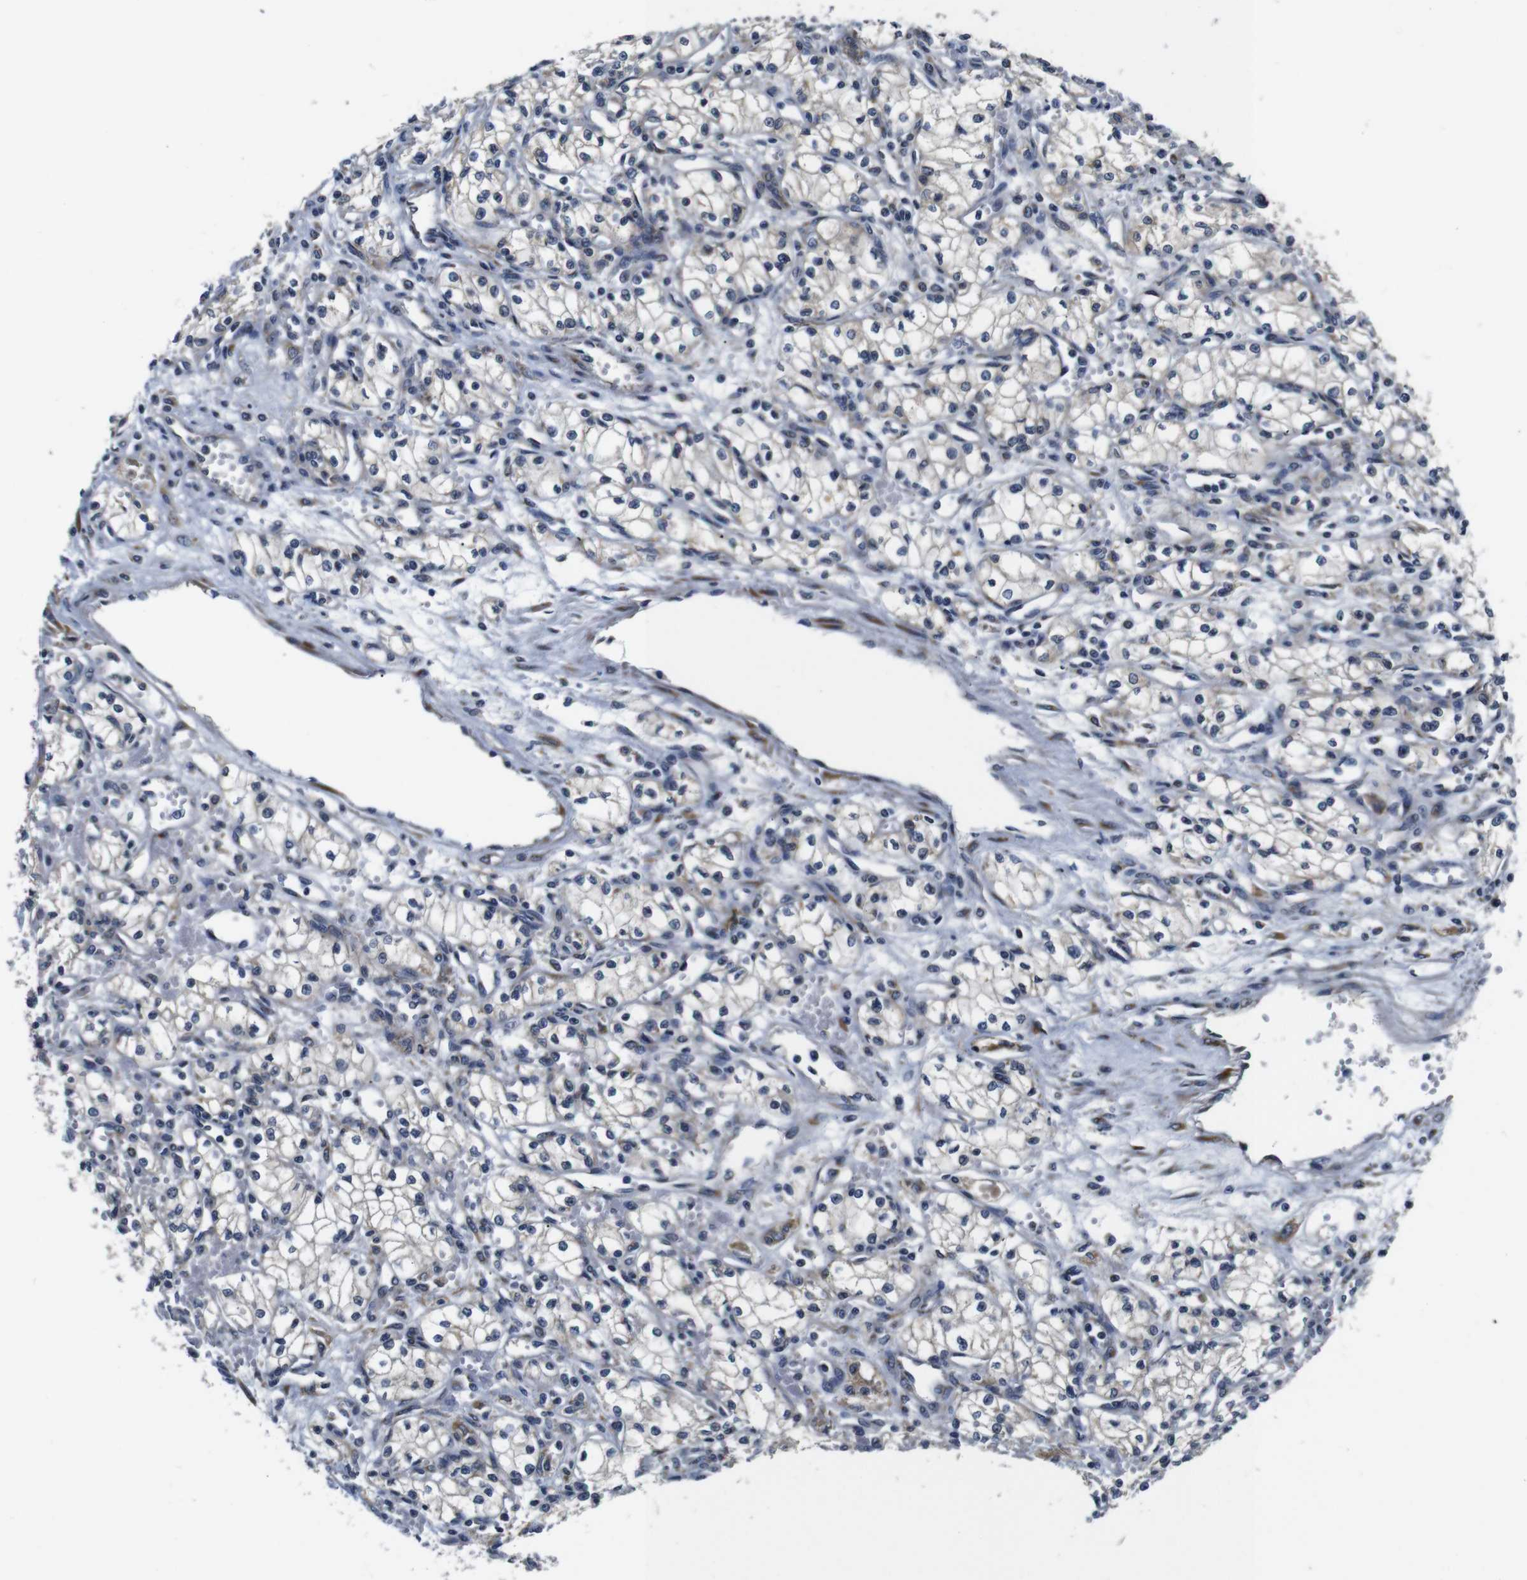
{"staining": {"intensity": "weak", "quantity": "25%-75%", "location": "cytoplasmic/membranous"}, "tissue": "renal cancer", "cell_type": "Tumor cells", "image_type": "cancer", "snomed": [{"axis": "morphology", "description": "Normal tissue, NOS"}, {"axis": "morphology", "description": "Adenocarcinoma, NOS"}, {"axis": "topography", "description": "Kidney"}], "caption": "Immunohistochemistry of adenocarcinoma (renal) shows low levels of weak cytoplasmic/membranous staining in about 25%-75% of tumor cells. The staining was performed using DAB (3,3'-diaminobenzidine) to visualize the protein expression in brown, while the nuclei were stained in blue with hematoxylin (Magnification: 20x).", "gene": "FKBP14", "patient": {"sex": "male", "age": 59}}